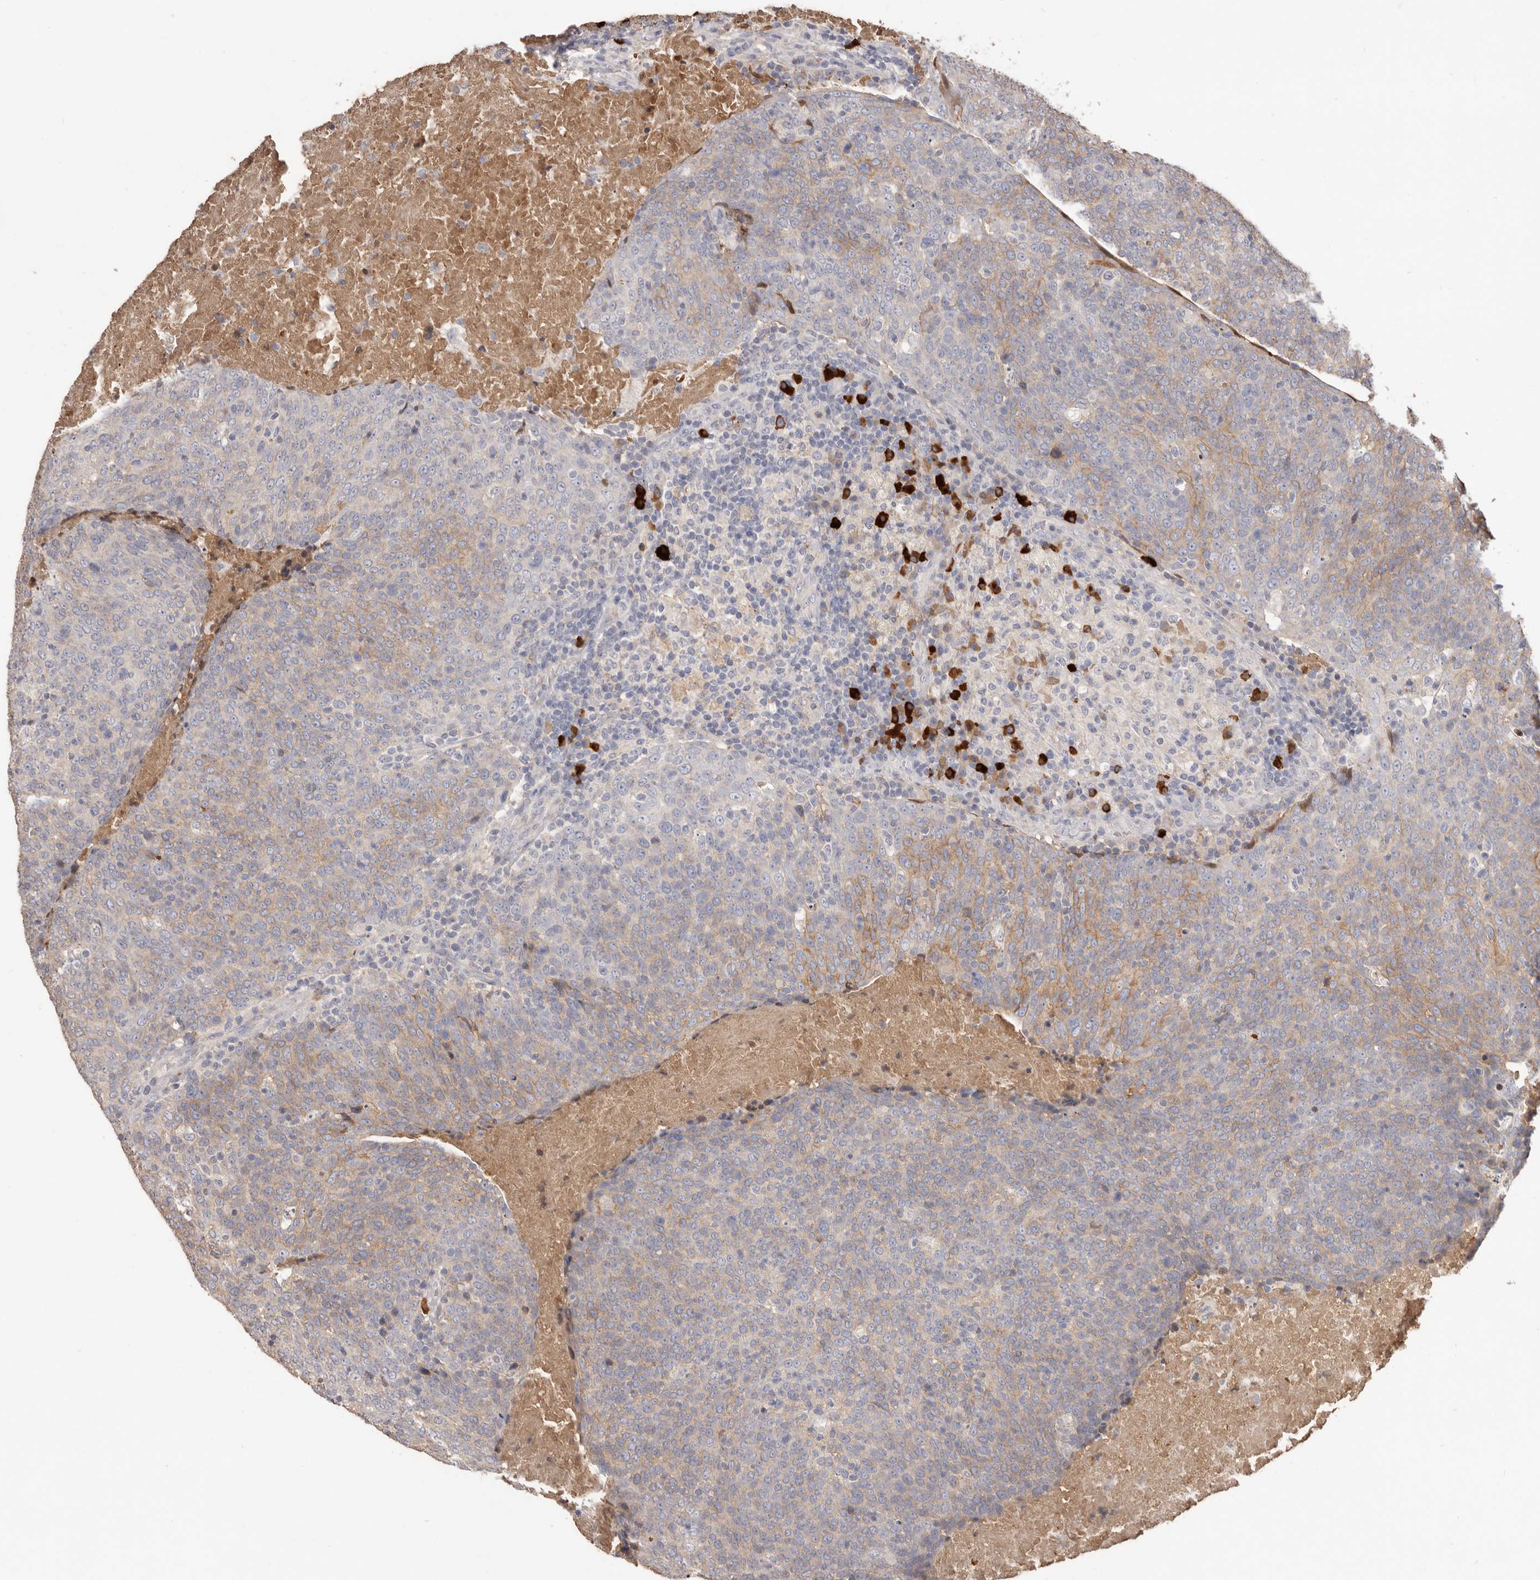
{"staining": {"intensity": "moderate", "quantity": "25%-75%", "location": "cytoplasmic/membranous"}, "tissue": "head and neck cancer", "cell_type": "Tumor cells", "image_type": "cancer", "snomed": [{"axis": "morphology", "description": "Squamous cell carcinoma, NOS"}, {"axis": "morphology", "description": "Squamous cell carcinoma, metastatic, NOS"}, {"axis": "topography", "description": "Lymph node"}, {"axis": "topography", "description": "Head-Neck"}], "caption": "About 25%-75% of tumor cells in human head and neck cancer (metastatic squamous cell carcinoma) reveal moderate cytoplasmic/membranous protein staining as visualized by brown immunohistochemical staining.", "gene": "HCAR2", "patient": {"sex": "male", "age": 62}}